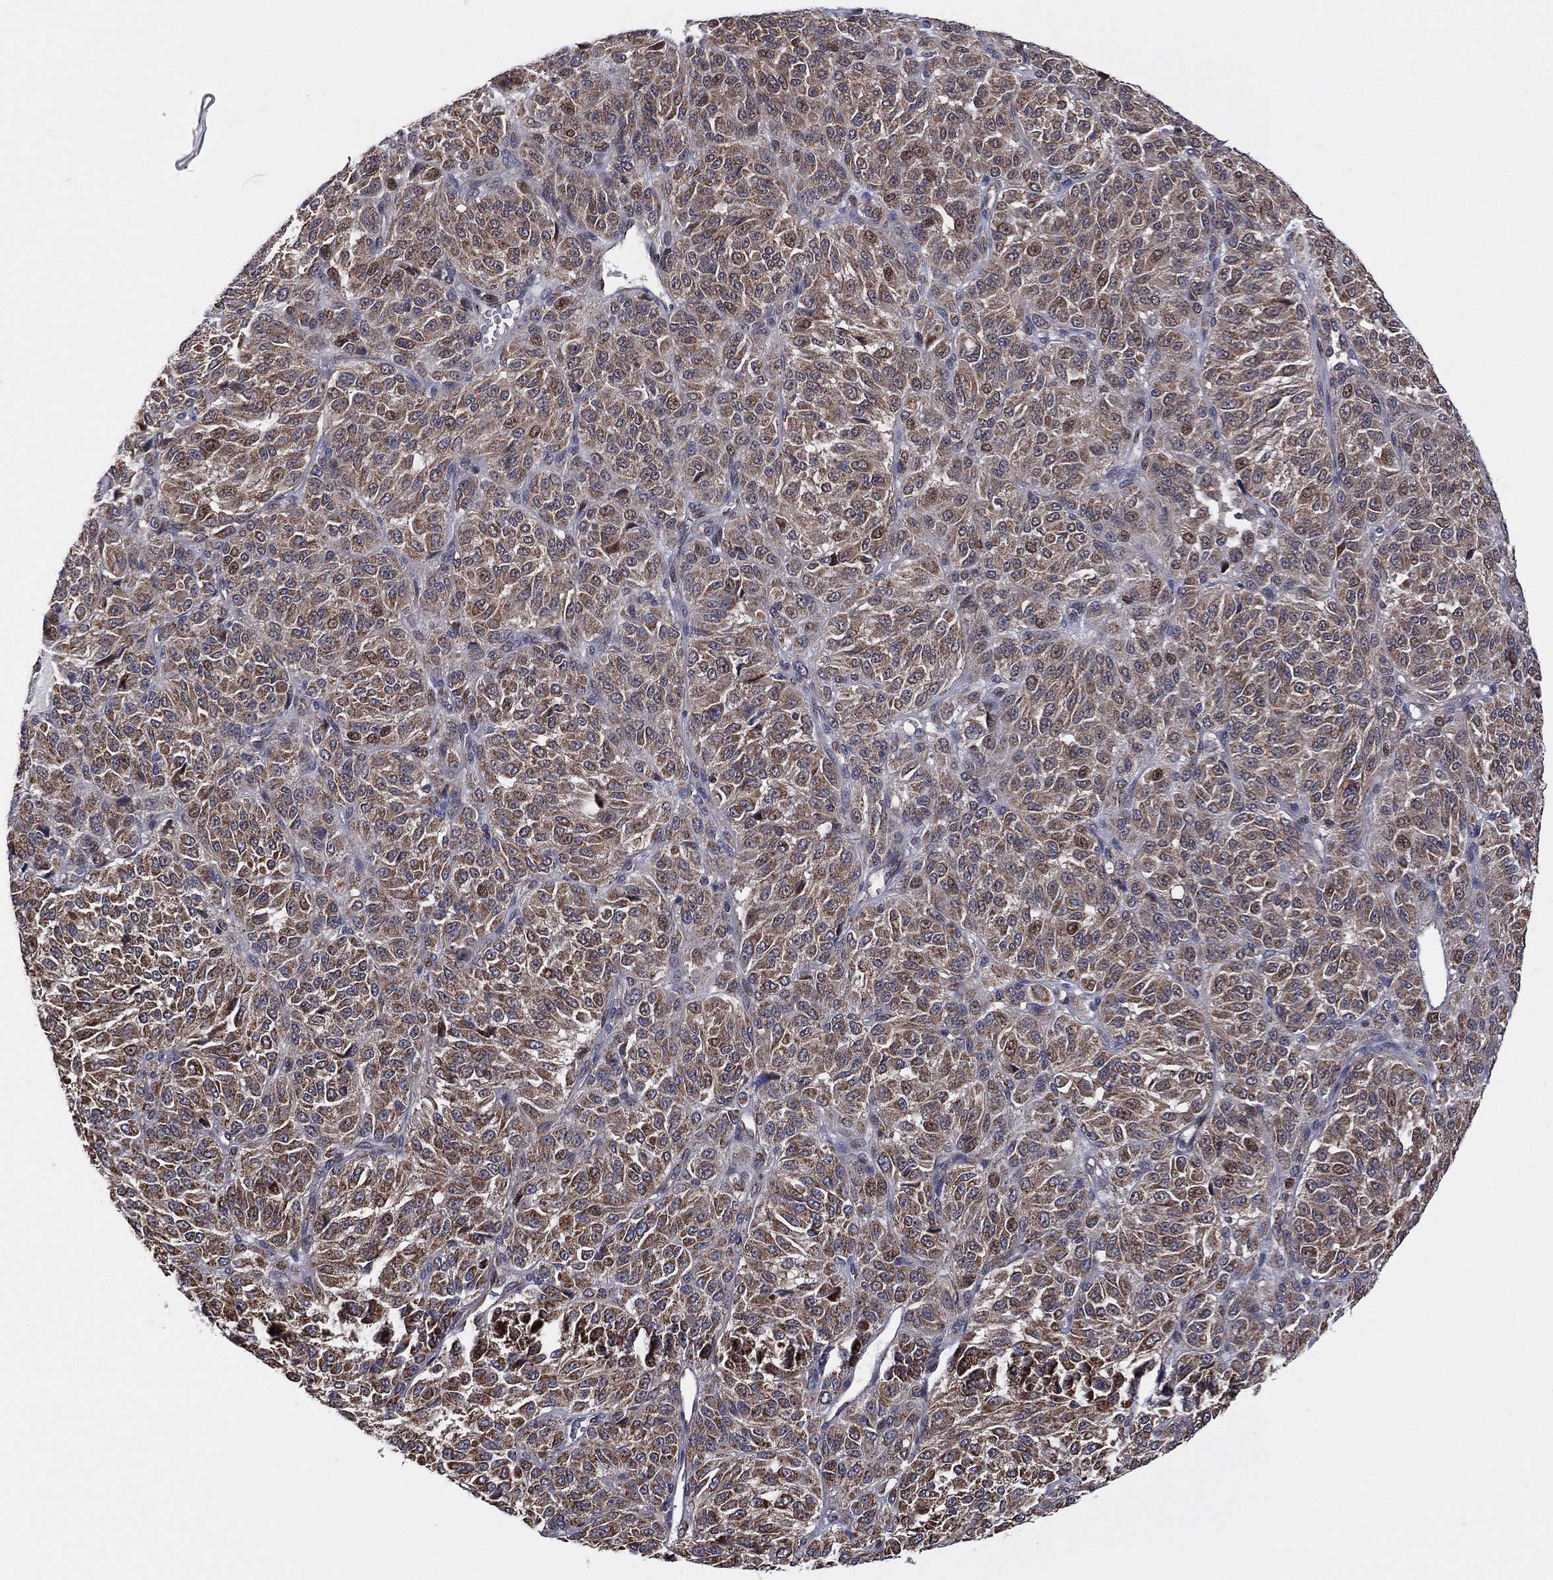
{"staining": {"intensity": "weak", "quantity": ">75%", "location": "cytoplasmic/membranous"}, "tissue": "melanoma", "cell_type": "Tumor cells", "image_type": "cancer", "snomed": [{"axis": "morphology", "description": "Malignant melanoma, Metastatic site"}, {"axis": "topography", "description": "Brain"}], "caption": "Immunohistochemical staining of human malignant melanoma (metastatic site) reveals low levels of weak cytoplasmic/membranous protein positivity in about >75% of tumor cells.", "gene": "PIDD1", "patient": {"sex": "female", "age": 56}}